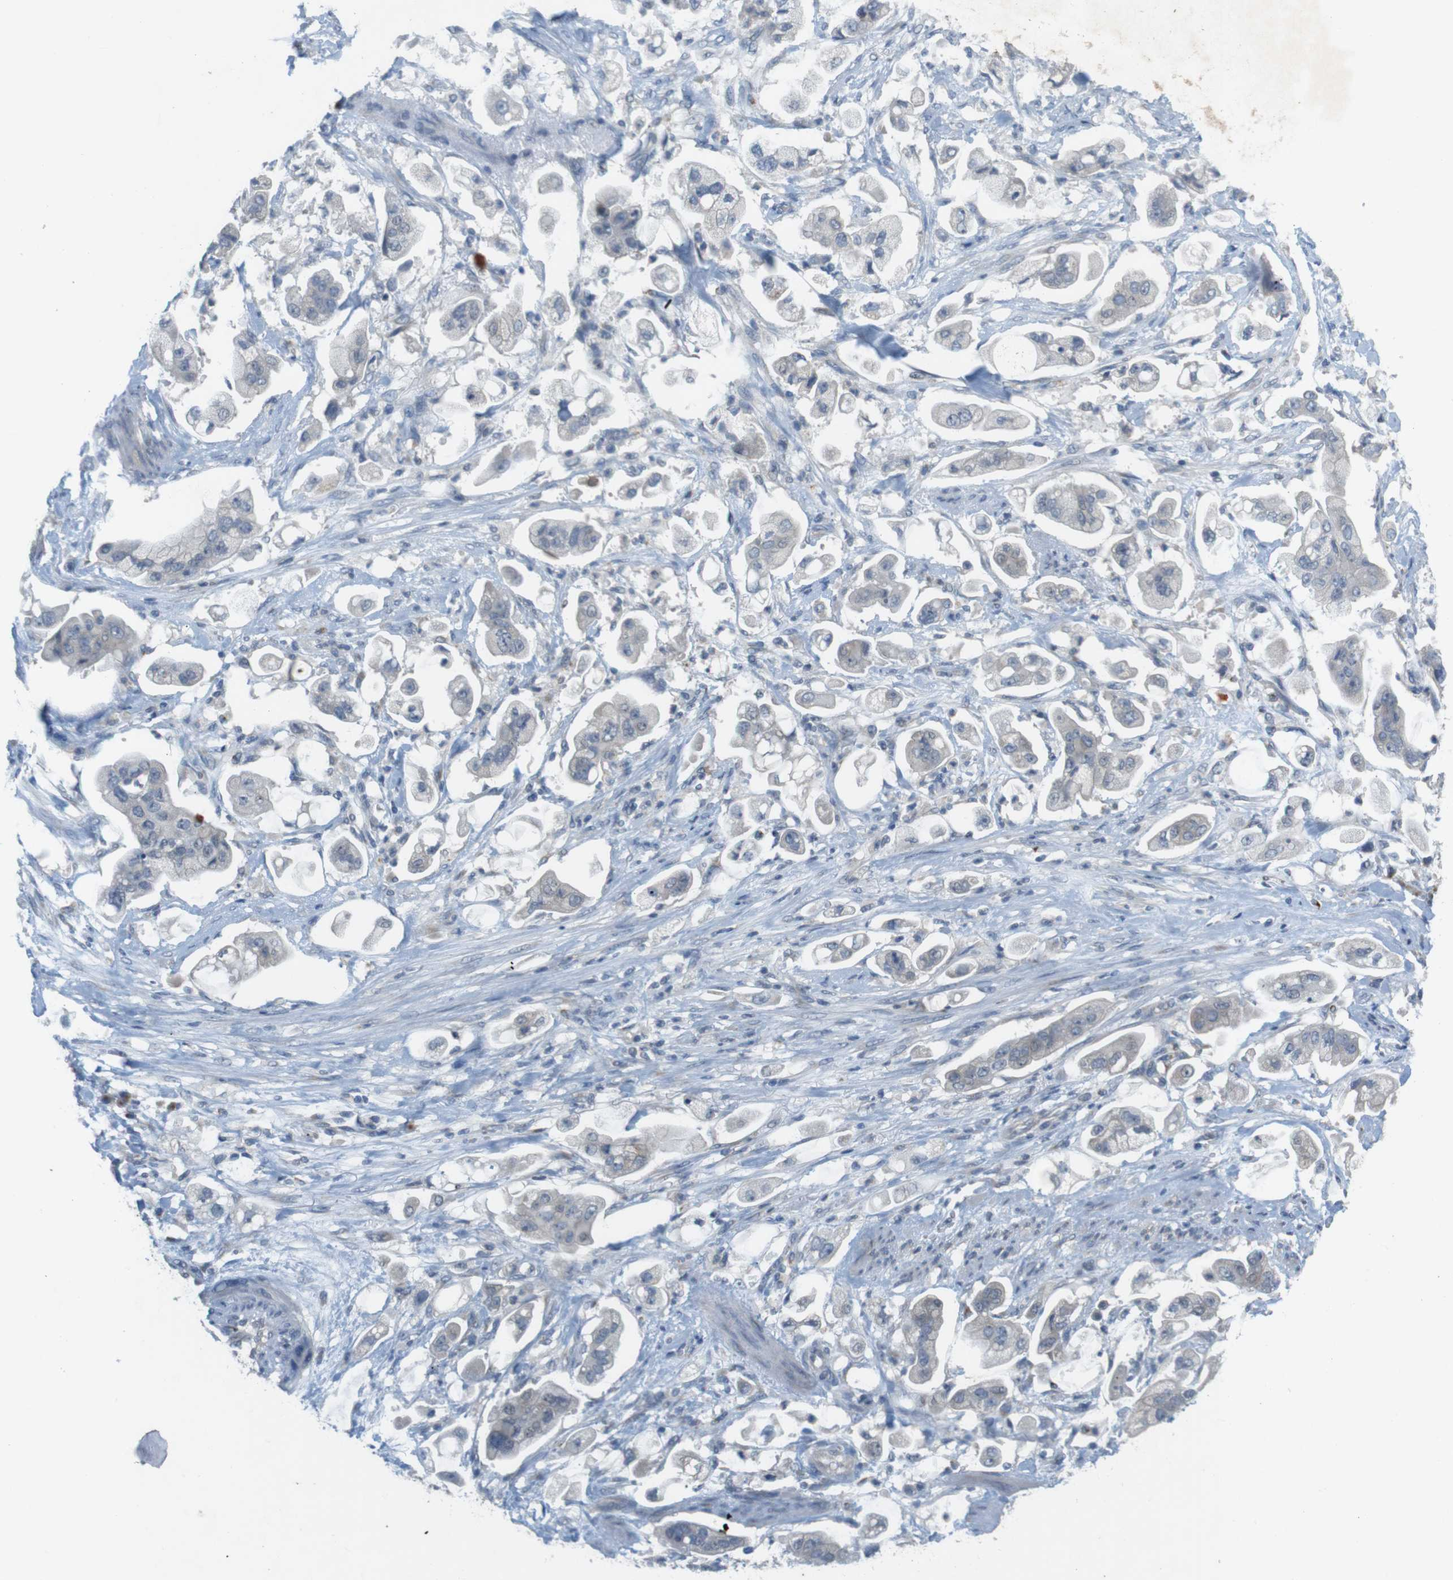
{"staining": {"intensity": "negative", "quantity": "none", "location": "none"}, "tissue": "stomach cancer", "cell_type": "Tumor cells", "image_type": "cancer", "snomed": [{"axis": "morphology", "description": "Adenocarcinoma, NOS"}, {"axis": "topography", "description": "Stomach"}], "caption": "Stomach cancer was stained to show a protein in brown. There is no significant expression in tumor cells. (DAB (3,3'-diaminobenzidine) IHC with hematoxylin counter stain).", "gene": "YIPF3", "patient": {"sex": "male", "age": 62}}